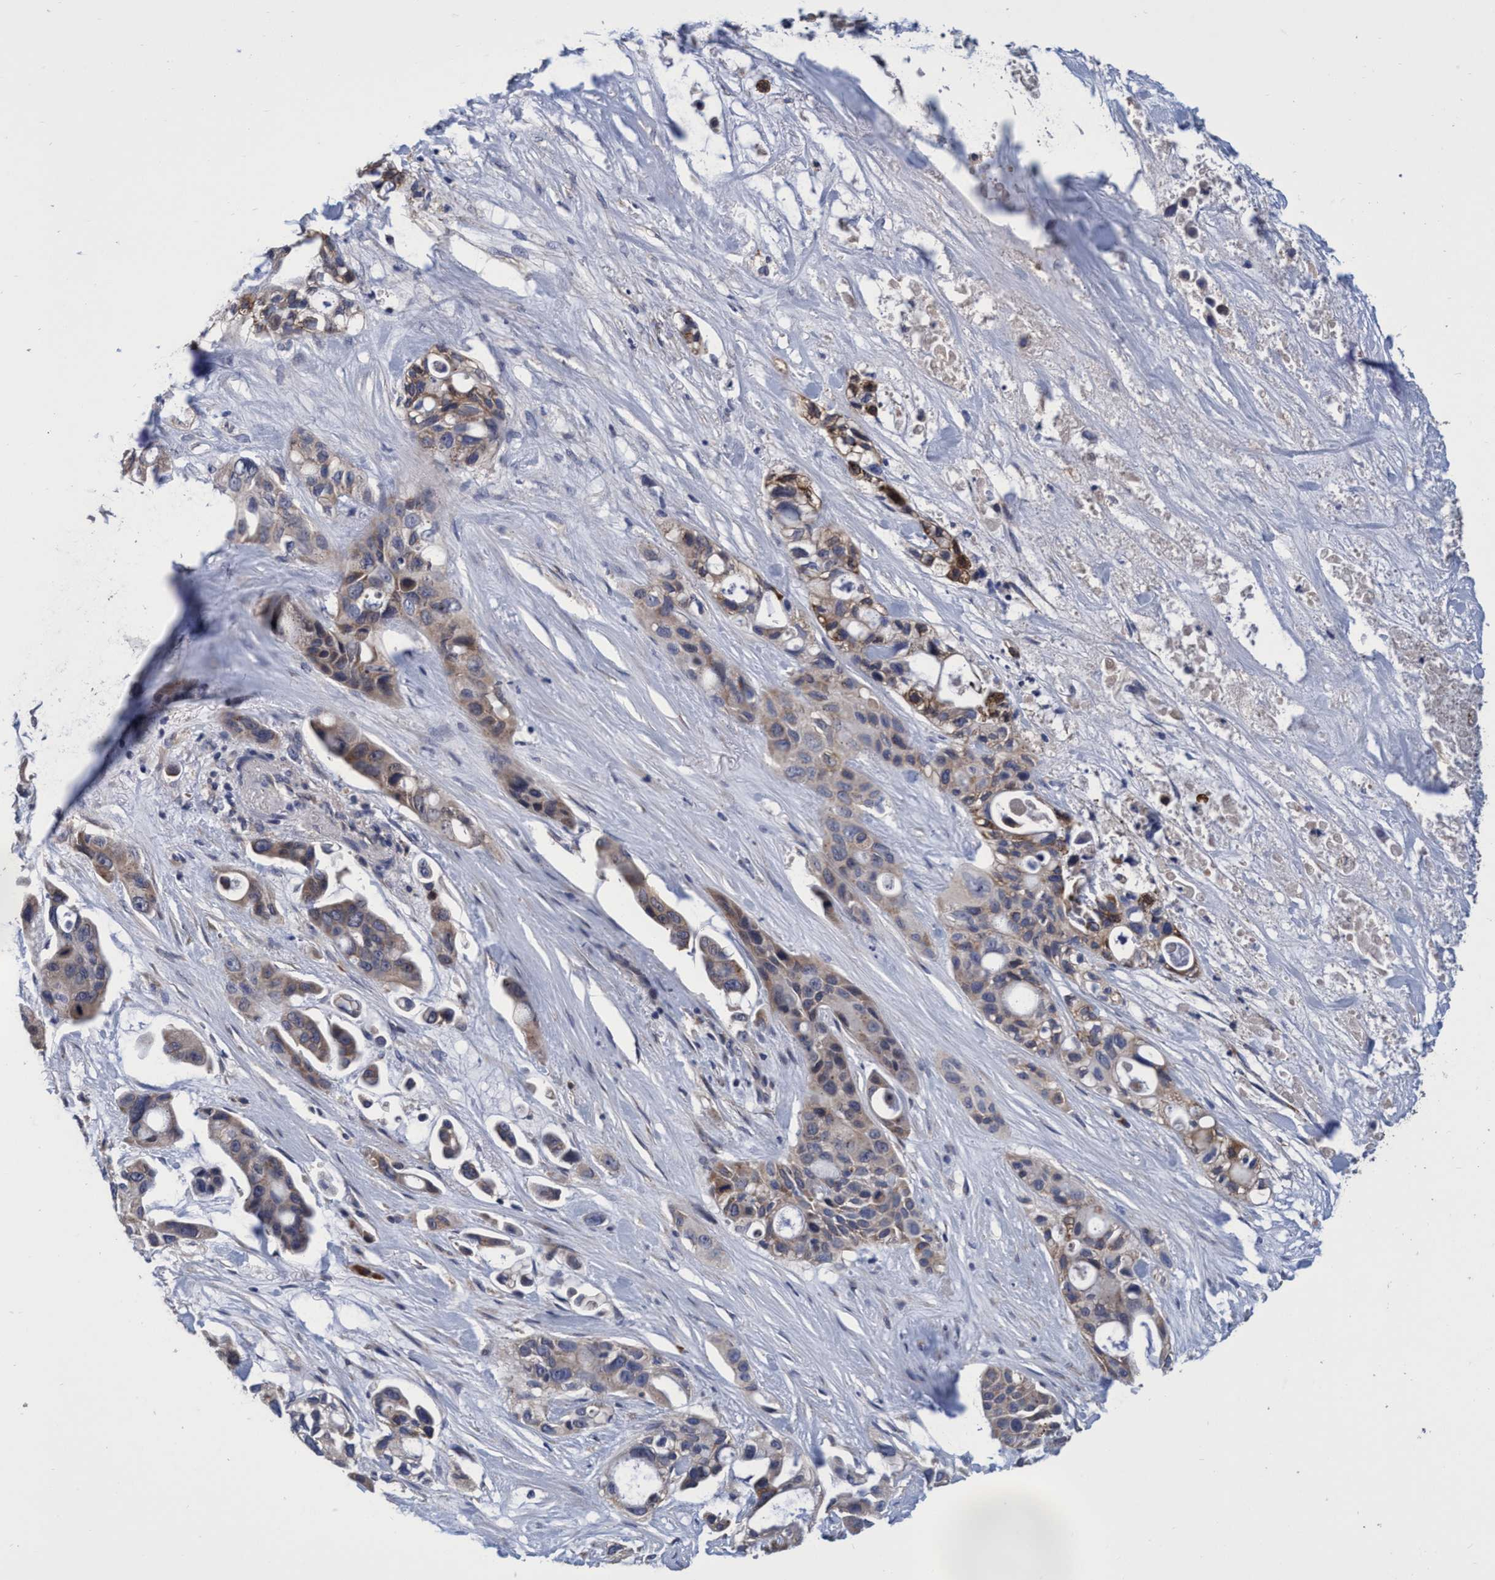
{"staining": {"intensity": "weak", "quantity": ">75%", "location": "cytoplasmic/membranous"}, "tissue": "pancreatic cancer", "cell_type": "Tumor cells", "image_type": "cancer", "snomed": [{"axis": "morphology", "description": "Adenocarcinoma, NOS"}, {"axis": "topography", "description": "Pancreas"}], "caption": "A micrograph of human pancreatic cancer (adenocarcinoma) stained for a protein exhibits weak cytoplasmic/membranous brown staining in tumor cells.", "gene": "CALCOCO2", "patient": {"sex": "male", "age": 53}}